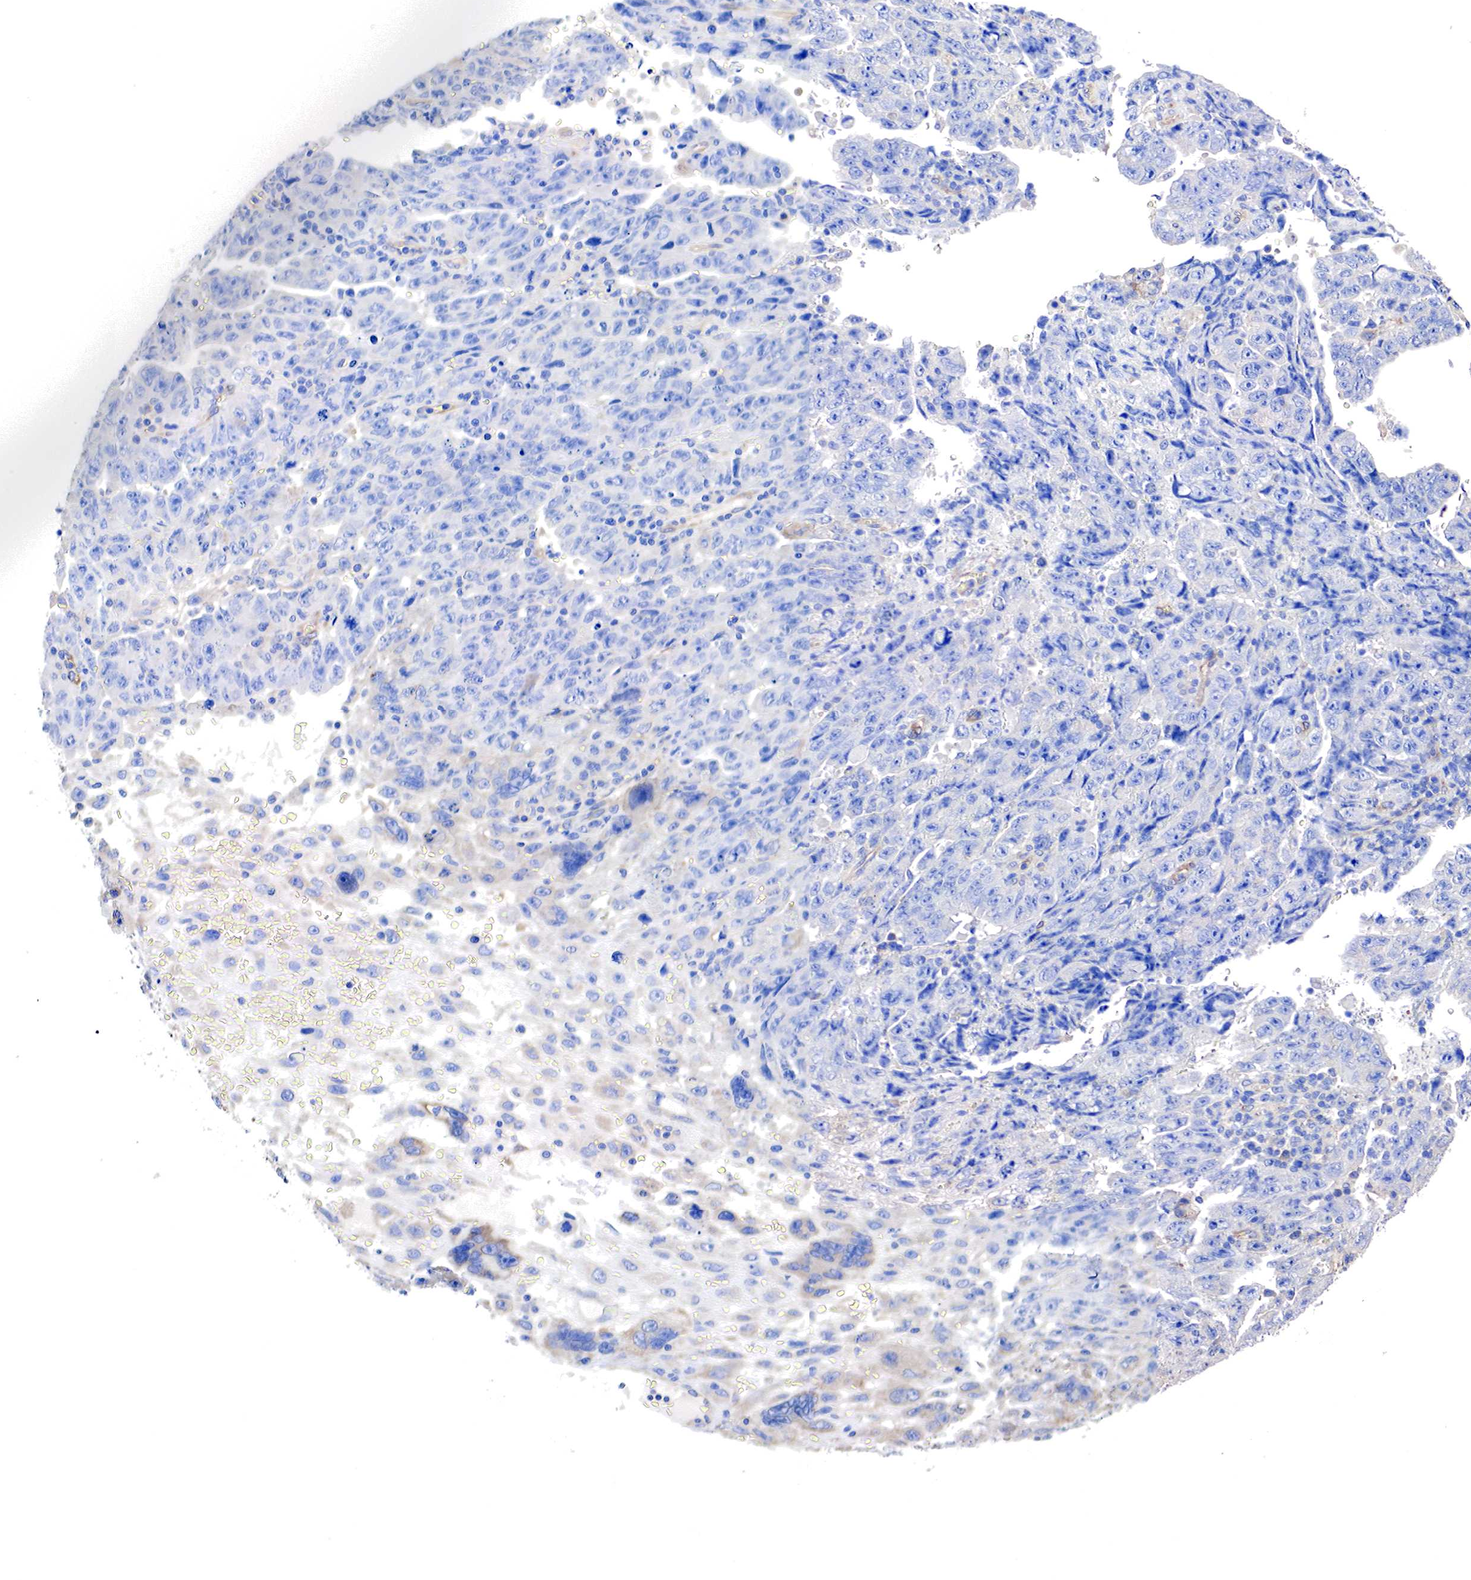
{"staining": {"intensity": "weak", "quantity": "<25%", "location": "cytoplasmic/membranous"}, "tissue": "testis cancer", "cell_type": "Tumor cells", "image_type": "cancer", "snomed": [{"axis": "morphology", "description": "Carcinoma, Embryonal, NOS"}, {"axis": "topography", "description": "Testis"}], "caption": "This is an immunohistochemistry image of testis cancer (embryonal carcinoma). There is no positivity in tumor cells.", "gene": "RDX", "patient": {"sex": "male", "age": 28}}